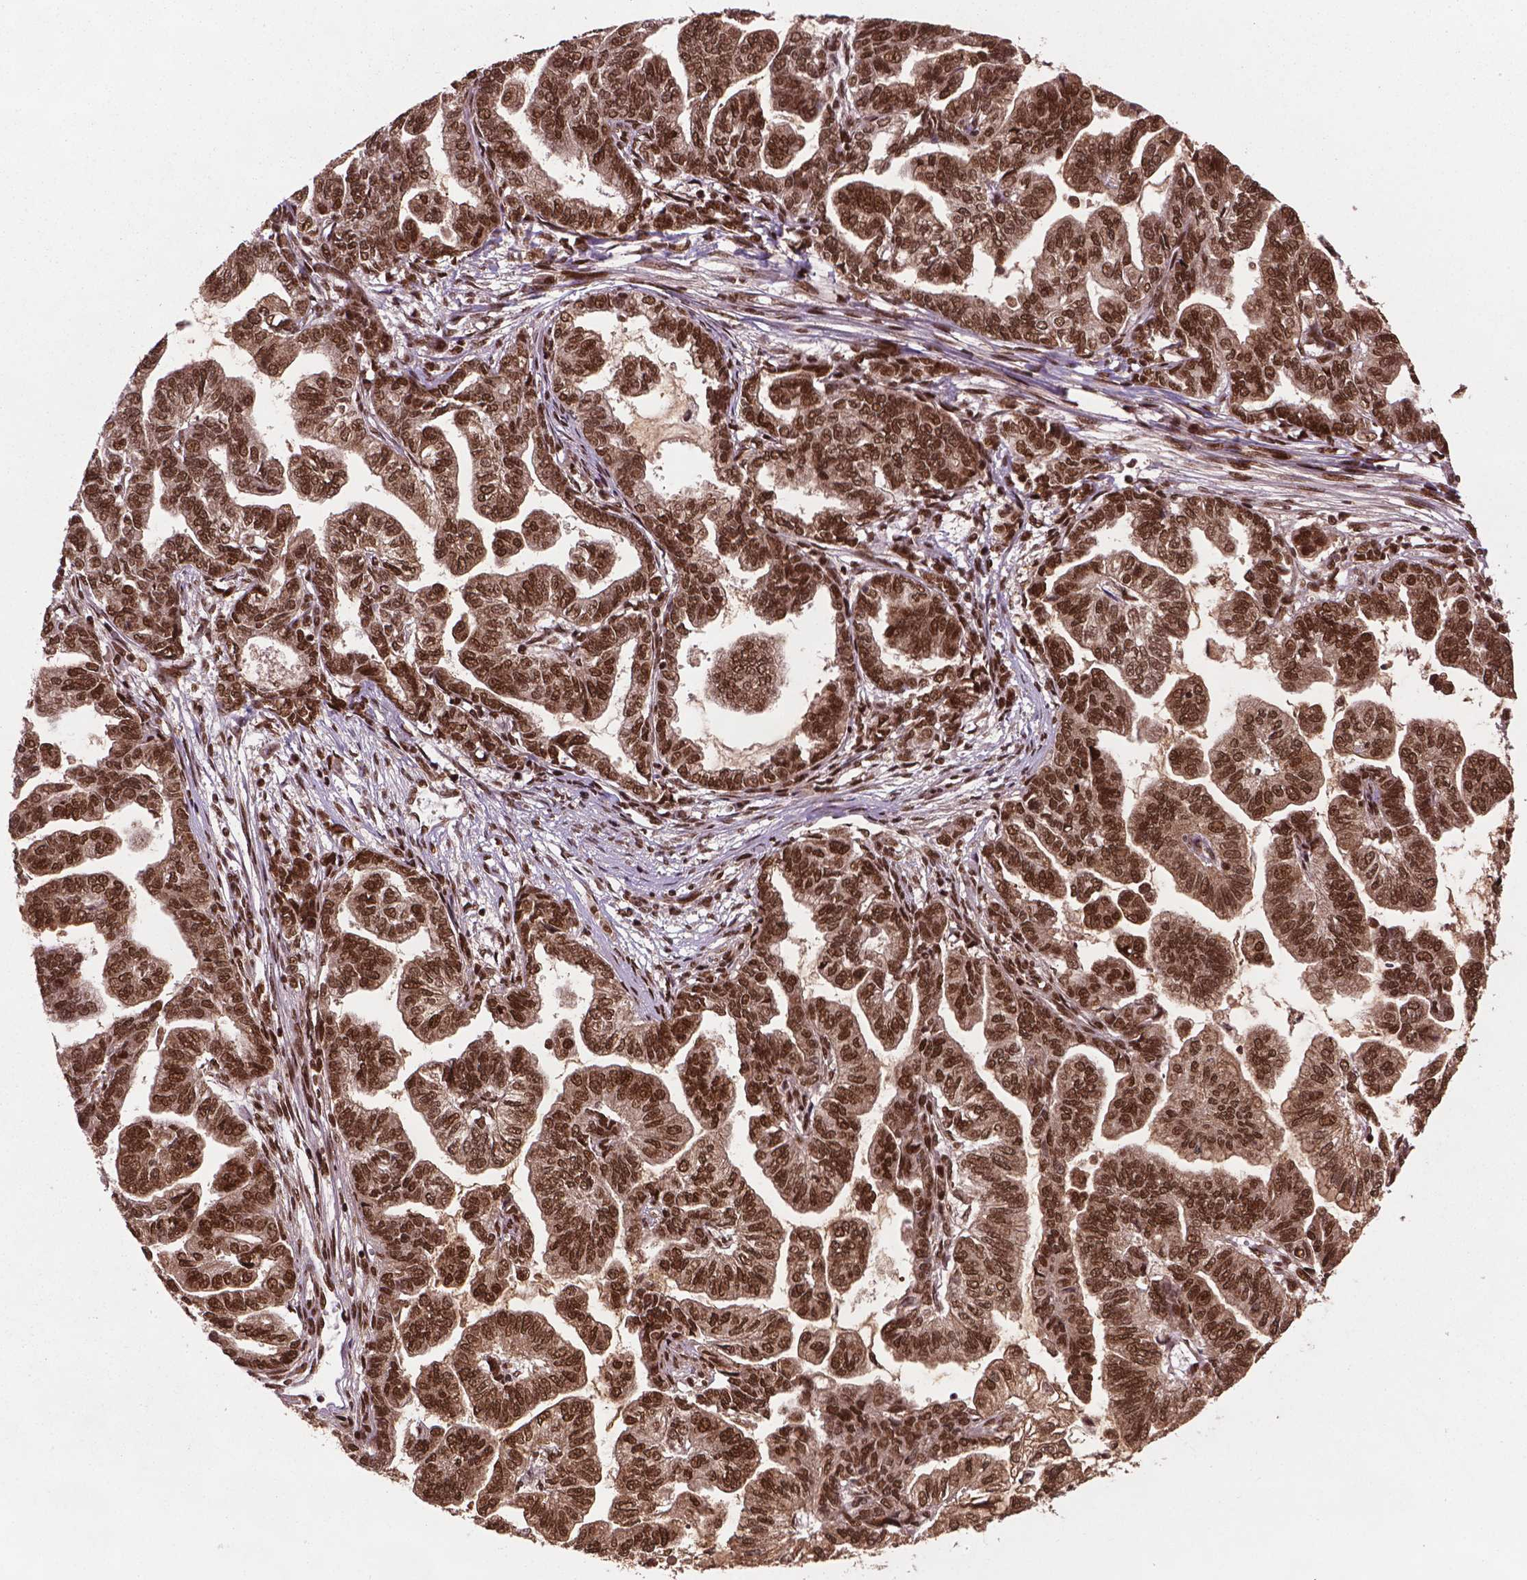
{"staining": {"intensity": "strong", "quantity": ">75%", "location": "cytoplasmic/membranous,nuclear"}, "tissue": "stomach cancer", "cell_type": "Tumor cells", "image_type": "cancer", "snomed": [{"axis": "morphology", "description": "Adenocarcinoma, NOS"}, {"axis": "topography", "description": "Stomach"}], "caption": "Immunohistochemistry (IHC) histopathology image of stomach adenocarcinoma stained for a protein (brown), which shows high levels of strong cytoplasmic/membranous and nuclear expression in about >75% of tumor cells.", "gene": "SIRT6", "patient": {"sex": "male", "age": 83}}